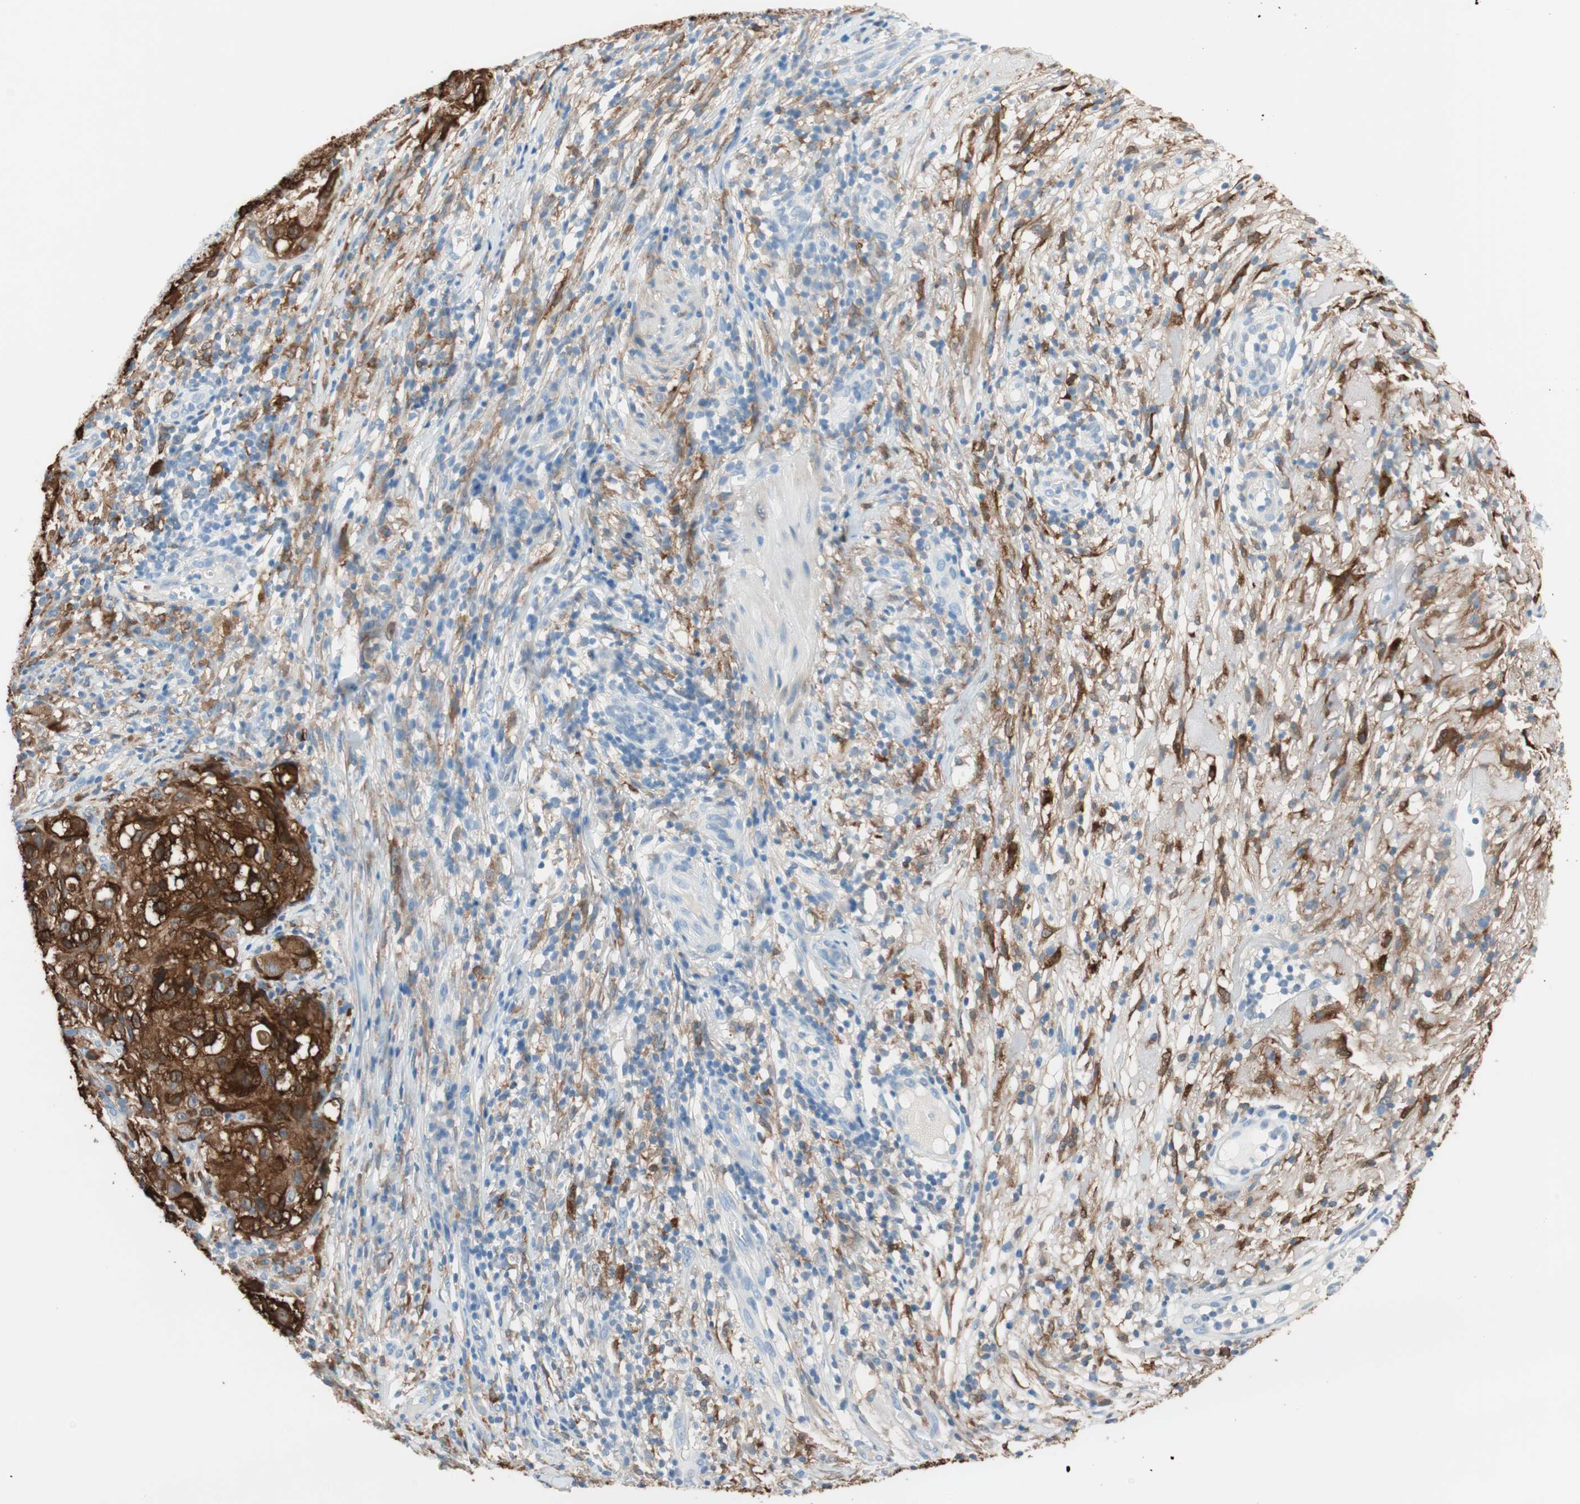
{"staining": {"intensity": "strong", "quantity": ">75%", "location": "cytoplasmic/membranous"}, "tissue": "melanoma", "cell_type": "Tumor cells", "image_type": "cancer", "snomed": [{"axis": "morphology", "description": "Necrosis, NOS"}, {"axis": "morphology", "description": "Malignant melanoma, NOS"}, {"axis": "topography", "description": "Skin"}], "caption": "Immunohistochemistry of melanoma displays high levels of strong cytoplasmic/membranous staining in about >75% of tumor cells.", "gene": "GLUL", "patient": {"sex": "female", "age": 87}}